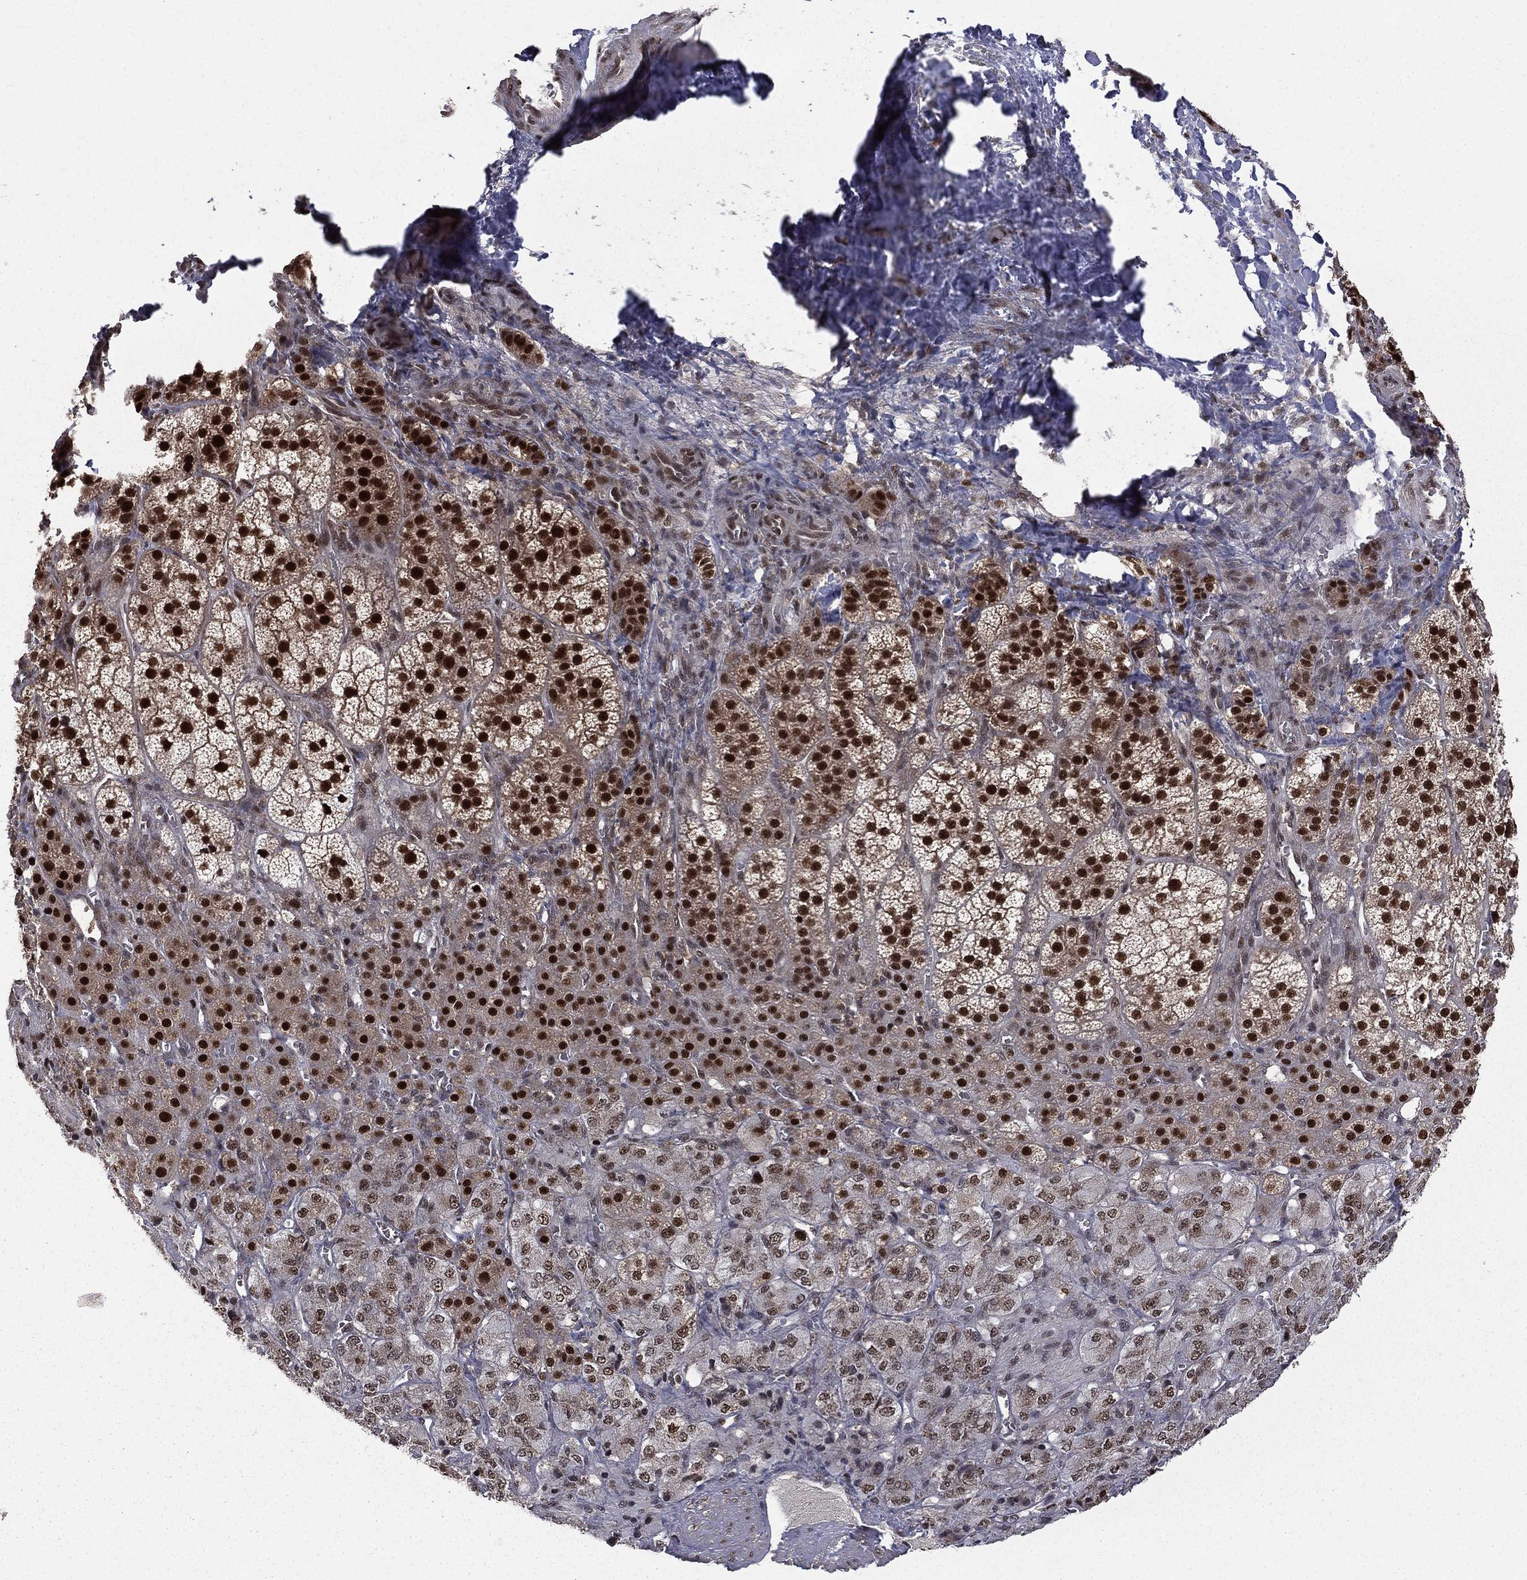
{"staining": {"intensity": "strong", "quantity": ">75%", "location": "nuclear"}, "tissue": "adrenal gland", "cell_type": "Glandular cells", "image_type": "normal", "snomed": [{"axis": "morphology", "description": "Normal tissue, NOS"}, {"axis": "topography", "description": "Adrenal gland"}], "caption": "Immunohistochemical staining of normal human adrenal gland shows >75% levels of strong nuclear protein expression in about >75% of glandular cells.", "gene": "JMJD6", "patient": {"sex": "female", "age": 60}}